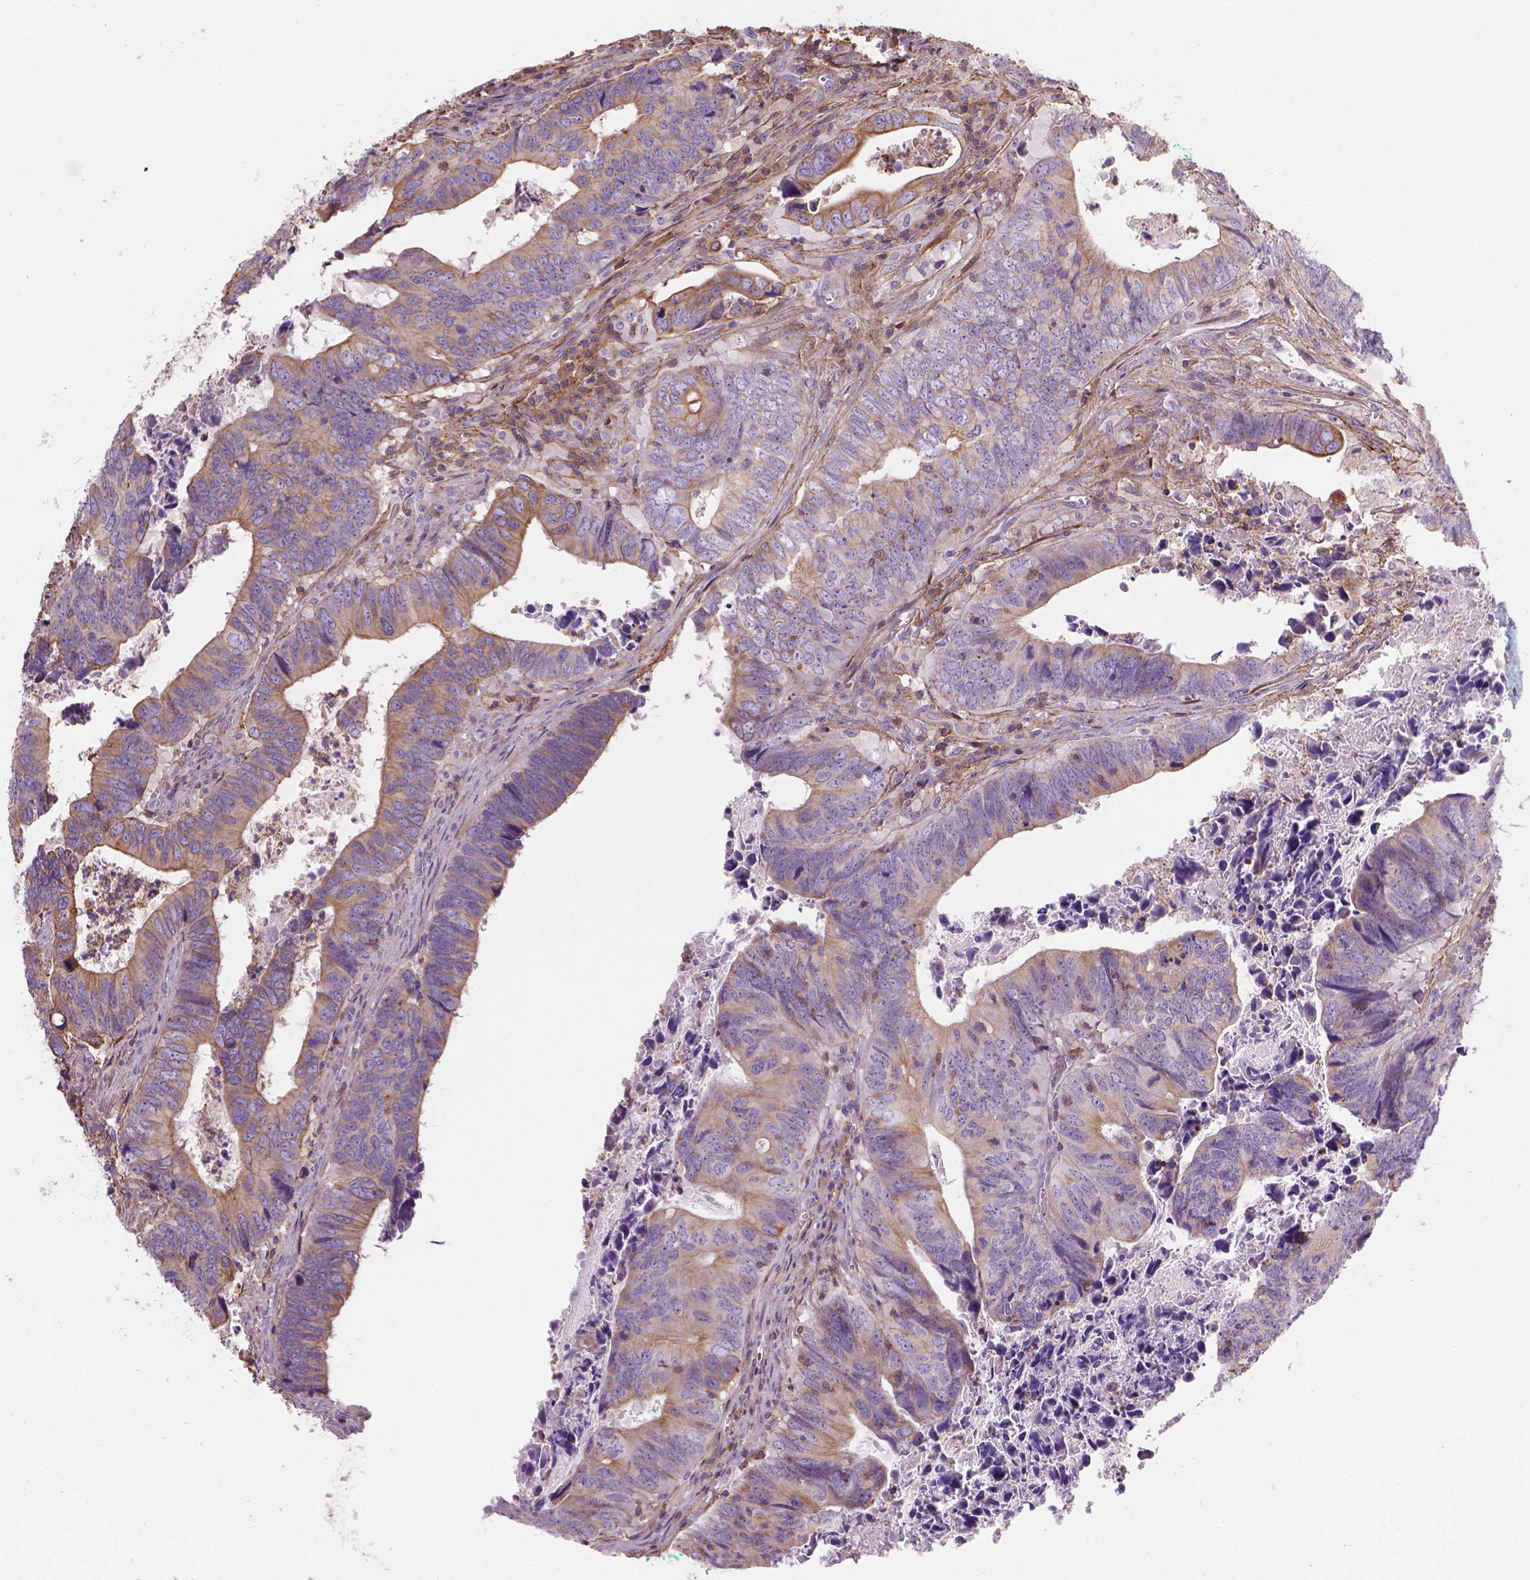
{"staining": {"intensity": "moderate", "quantity": ">75%", "location": "cytoplasmic/membranous"}, "tissue": "colorectal cancer", "cell_type": "Tumor cells", "image_type": "cancer", "snomed": [{"axis": "morphology", "description": "Adenocarcinoma, NOS"}, {"axis": "topography", "description": "Colon"}], "caption": "Immunohistochemistry (IHC) image of human adenocarcinoma (colorectal) stained for a protein (brown), which shows medium levels of moderate cytoplasmic/membranous staining in about >75% of tumor cells.", "gene": "GPRC5D", "patient": {"sex": "female", "age": 82}}